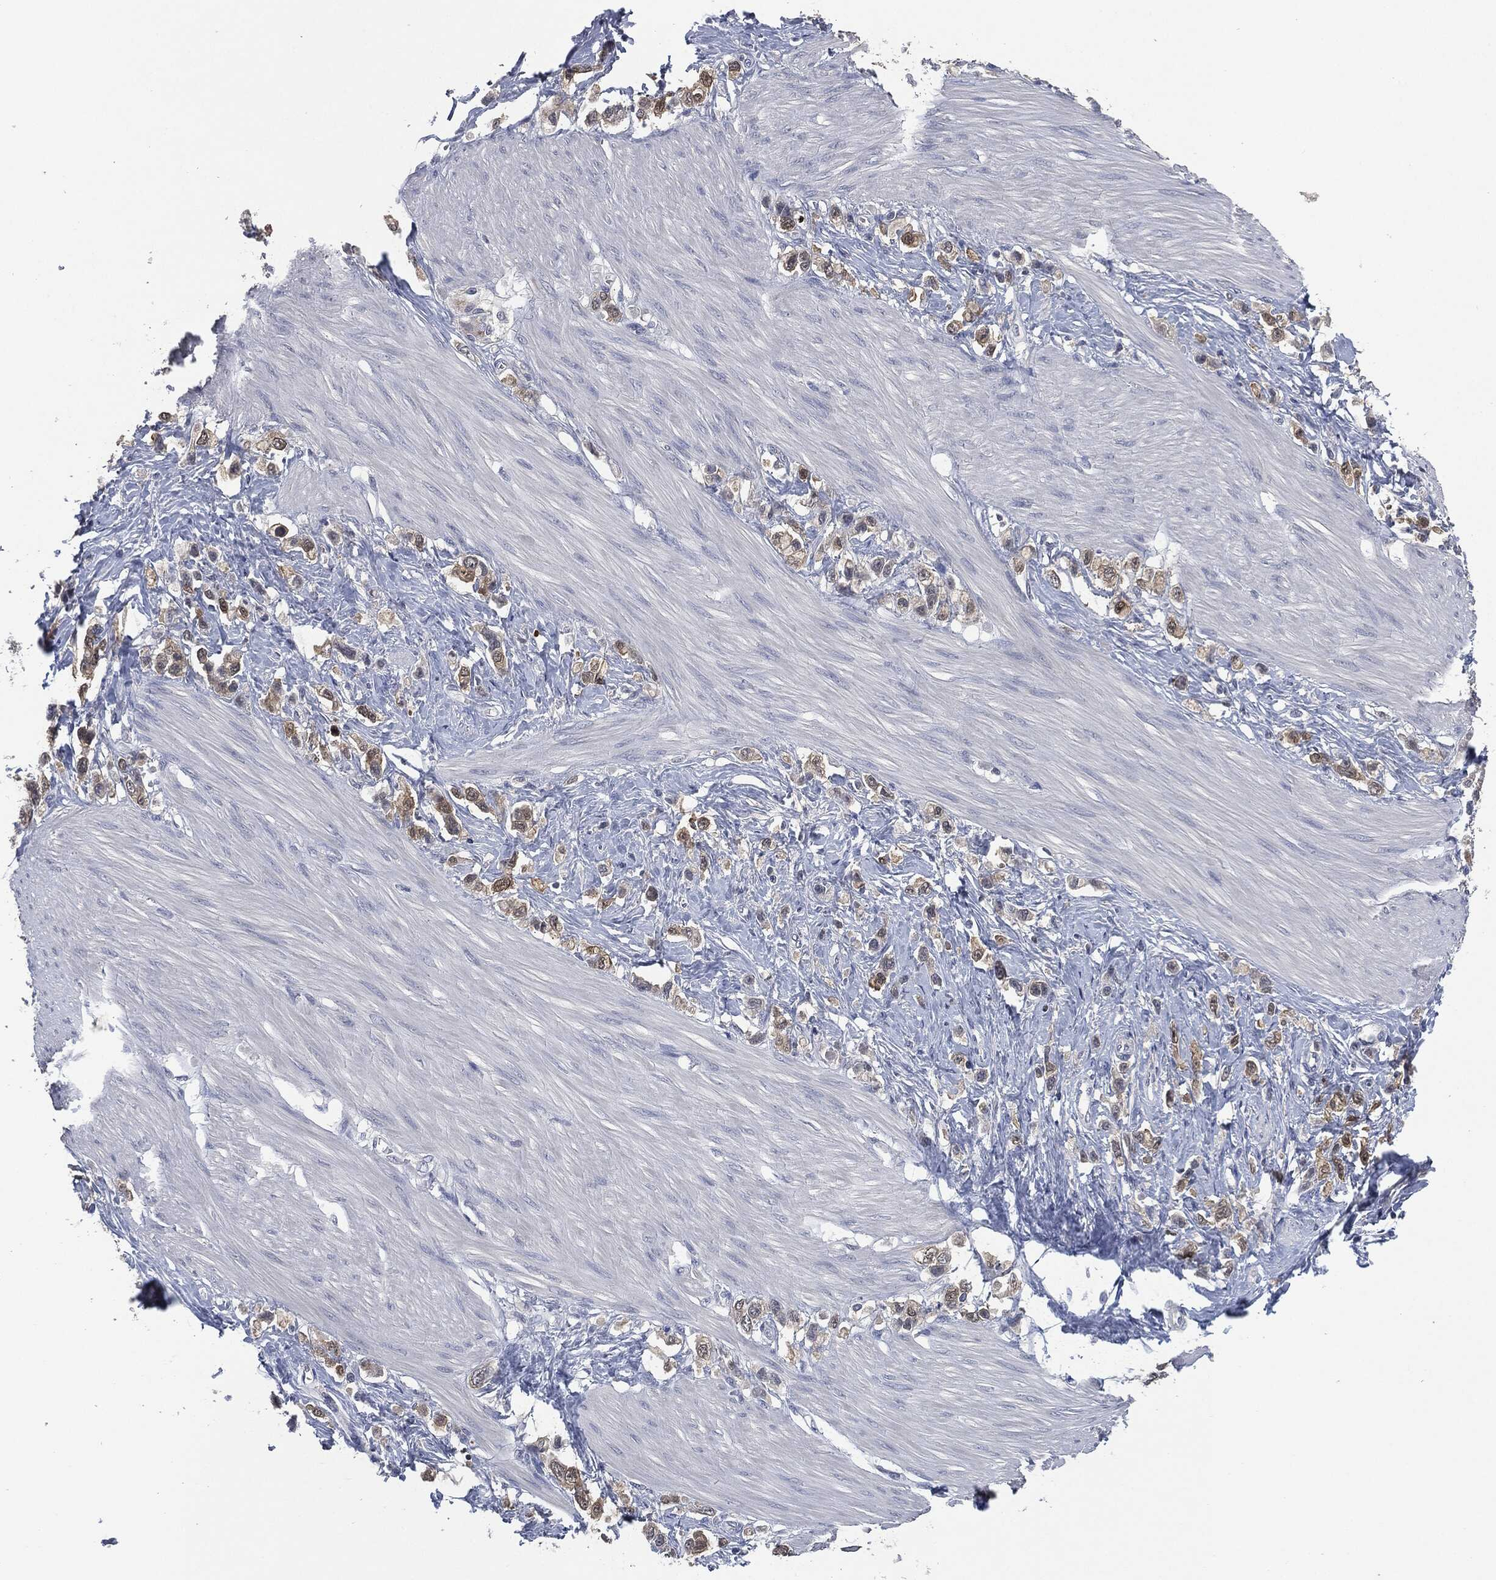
{"staining": {"intensity": "moderate", "quantity": "25%-75%", "location": "cytoplasmic/membranous"}, "tissue": "stomach cancer", "cell_type": "Tumor cells", "image_type": "cancer", "snomed": [{"axis": "morphology", "description": "Normal tissue, NOS"}, {"axis": "morphology", "description": "Adenocarcinoma, NOS"}, {"axis": "morphology", "description": "Adenocarcinoma, High grade"}, {"axis": "topography", "description": "Stomach, upper"}, {"axis": "topography", "description": "Stomach"}], "caption": "This is a histology image of immunohistochemistry staining of stomach cancer, which shows moderate staining in the cytoplasmic/membranous of tumor cells.", "gene": "IL1RN", "patient": {"sex": "female", "age": 65}}